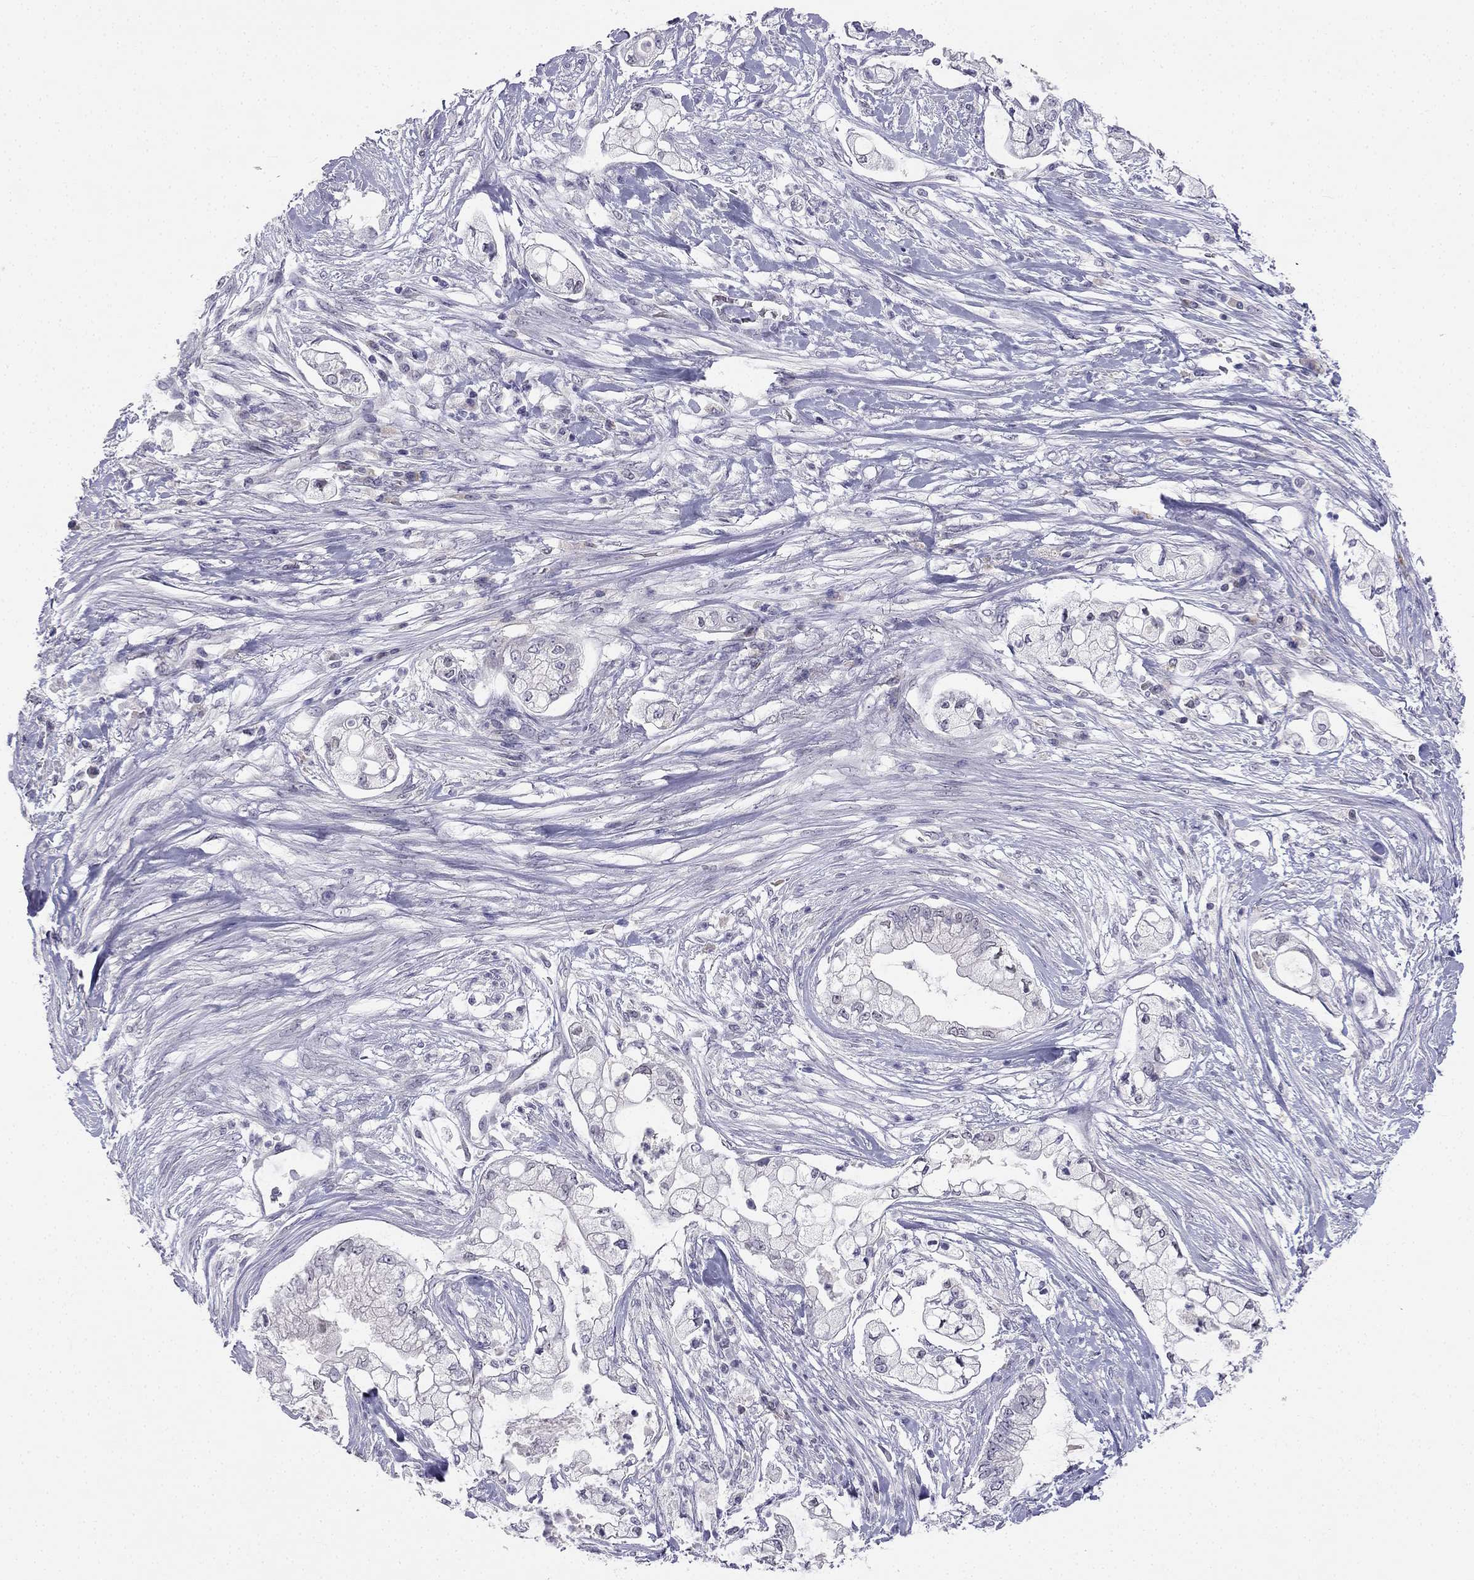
{"staining": {"intensity": "negative", "quantity": "none", "location": "none"}, "tissue": "pancreatic cancer", "cell_type": "Tumor cells", "image_type": "cancer", "snomed": [{"axis": "morphology", "description": "Adenocarcinoma, NOS"}, {"axis": "topography", "description": "Pancreas"}], "caption": "This is an IHC photomicrograph of pancreatic adenocarcinoma. There is no staining in tumor cells.", "gene": "C16orf89", "patient": {"sex": "female", "age": 69}}